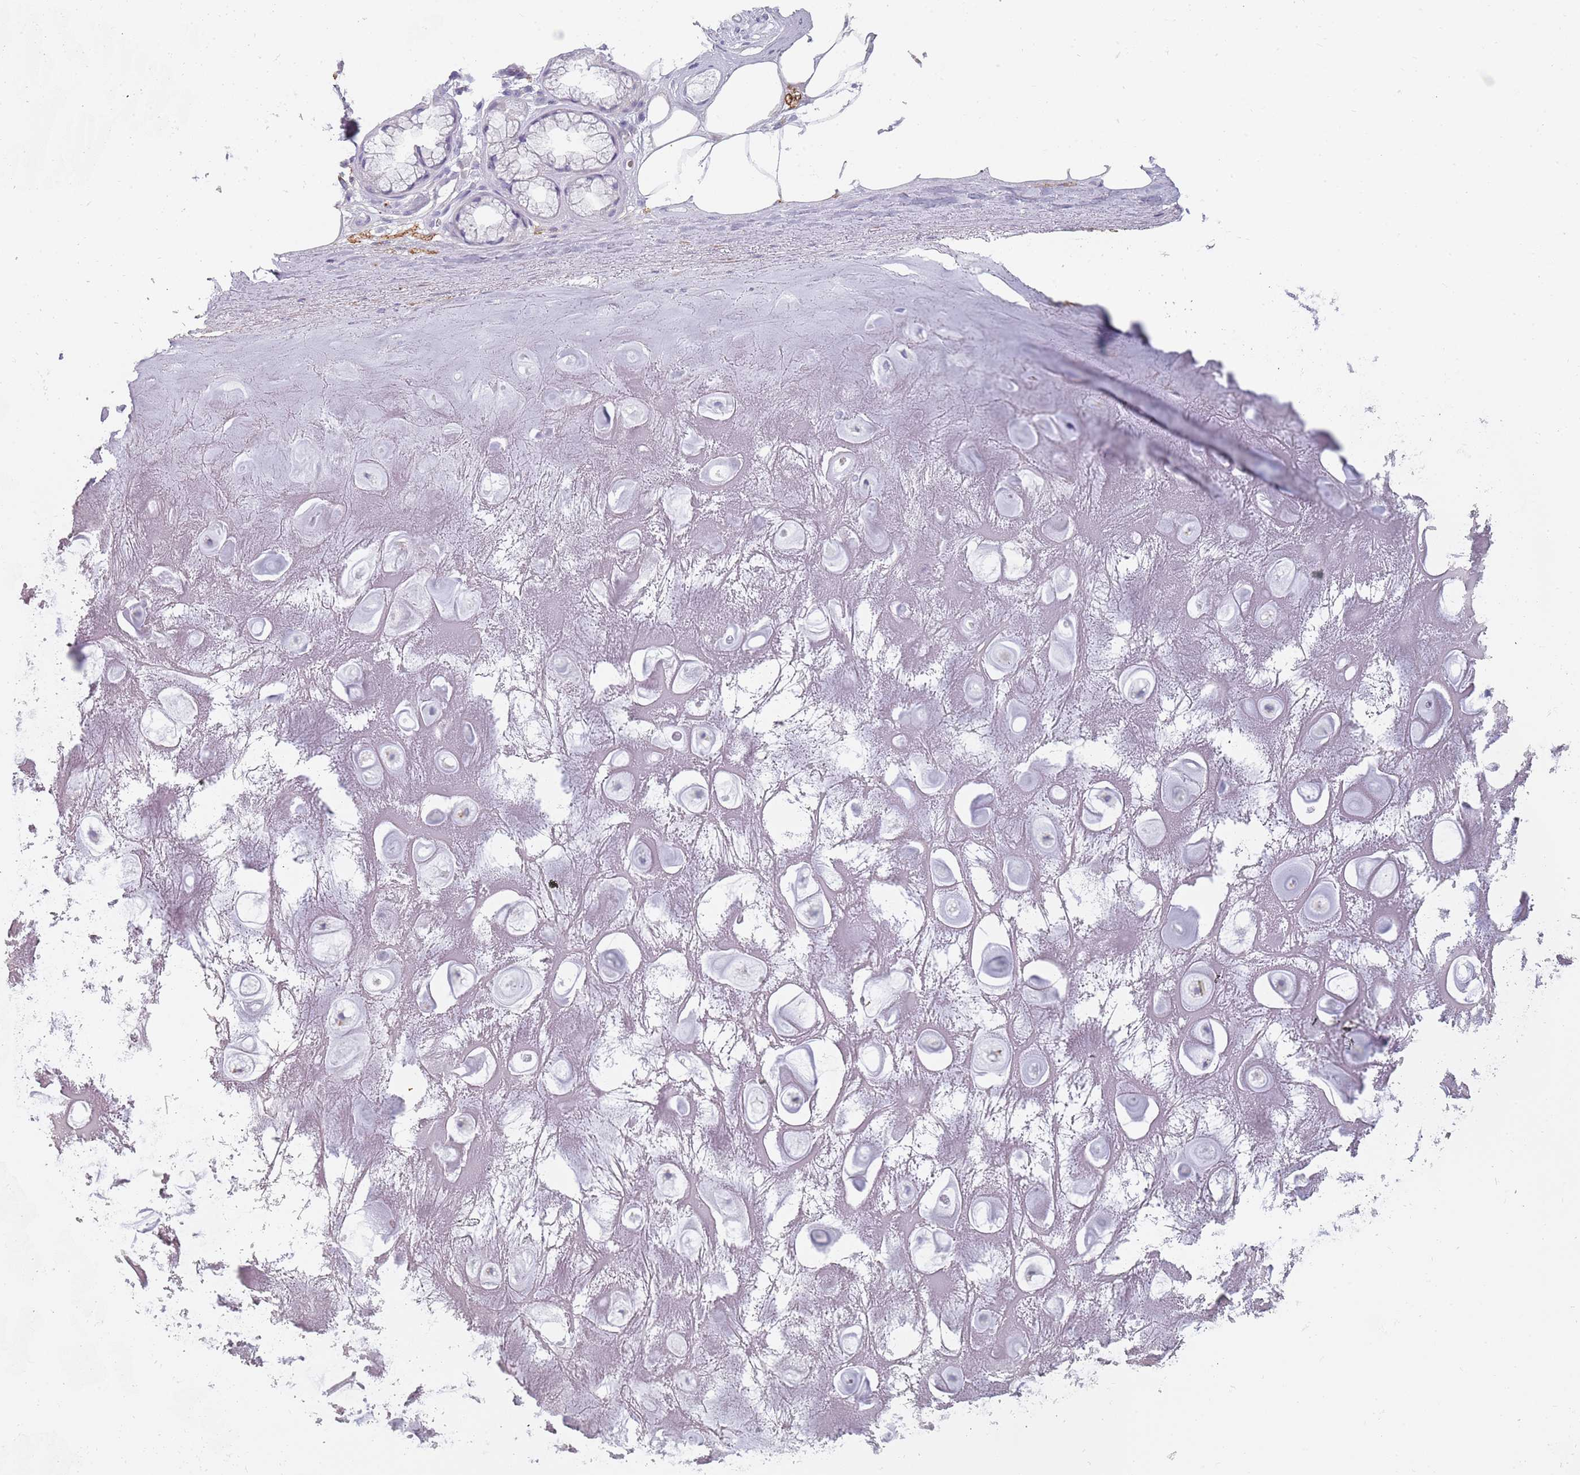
{"staining": {"intensity": "negative", "quantity": "none", "location": "none"}, "tissue": "adipose tissue", "cell_type": "Adipocytes", "image_type": "normal", "snomed": [{"axis": "morphology", "description": "Normal tissue, NOS"}, {"axis": "topography", "description": "Cartilage tissue"}], "caption": "High magnification brightfield microscopy of benign adipose tissue stained with DAB (brown) and counterstained with hematoxylin (blue): adipocytes show no significant positivity.", "gene": "COLEC12", "patient": {"sex": "male", "age": 81}}